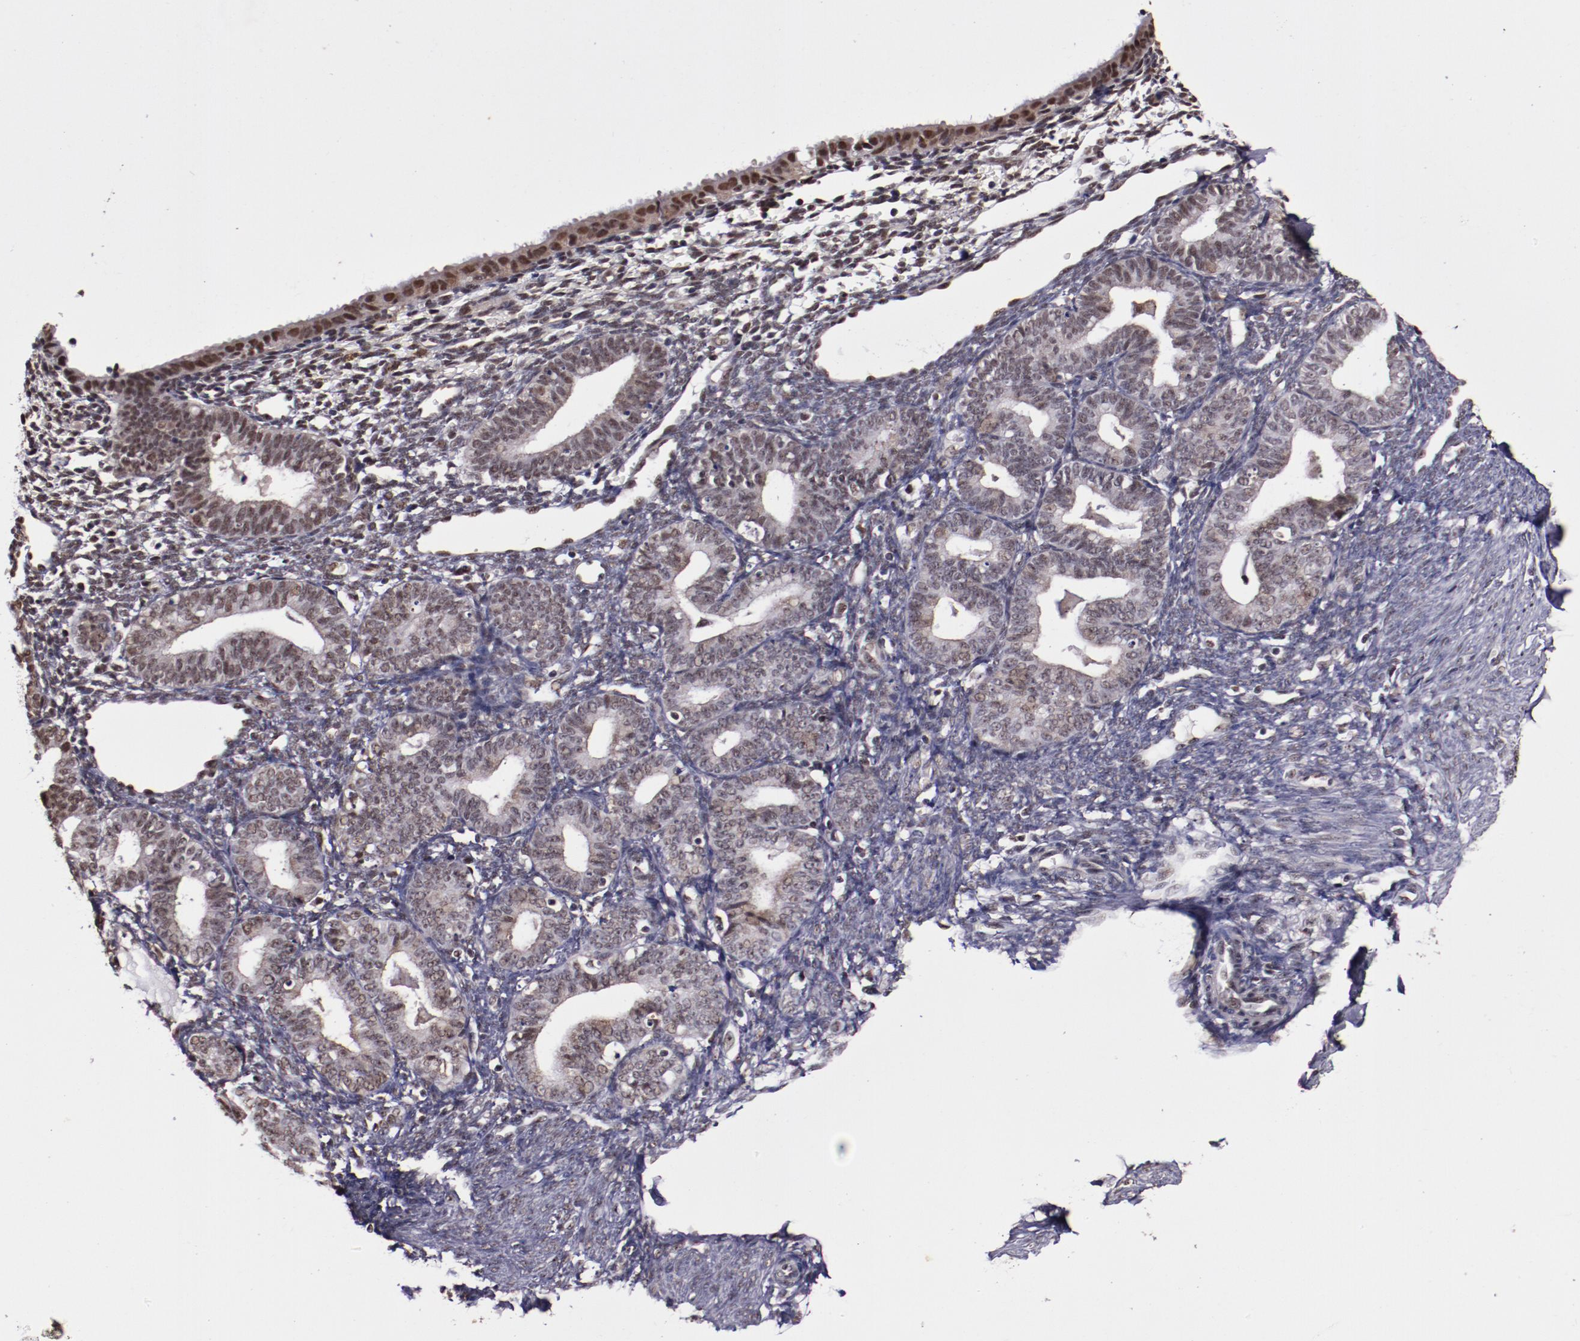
{"staining": {"intensity": "moderate", "quantity": ">75%", "location": "nuclear"}, "tissue": "endometrium", "cell_type": "Cells in endometrial stroma", "image_type": "normal", "snomed": [{"axis": "morphology", "description": "Normal tissue, NOS"}, {"axis": "topography", "description": "Endometrium"}], "caption": "A micrograph of endometrium stained for a protein shows moderate nuclear brown staining in cells in endometrial stroma. The protein of interest is shown in brown color, while the nuclei are stained blue.", "gene": "CECR2", "patient": {"sex": "female", "age": 61}}